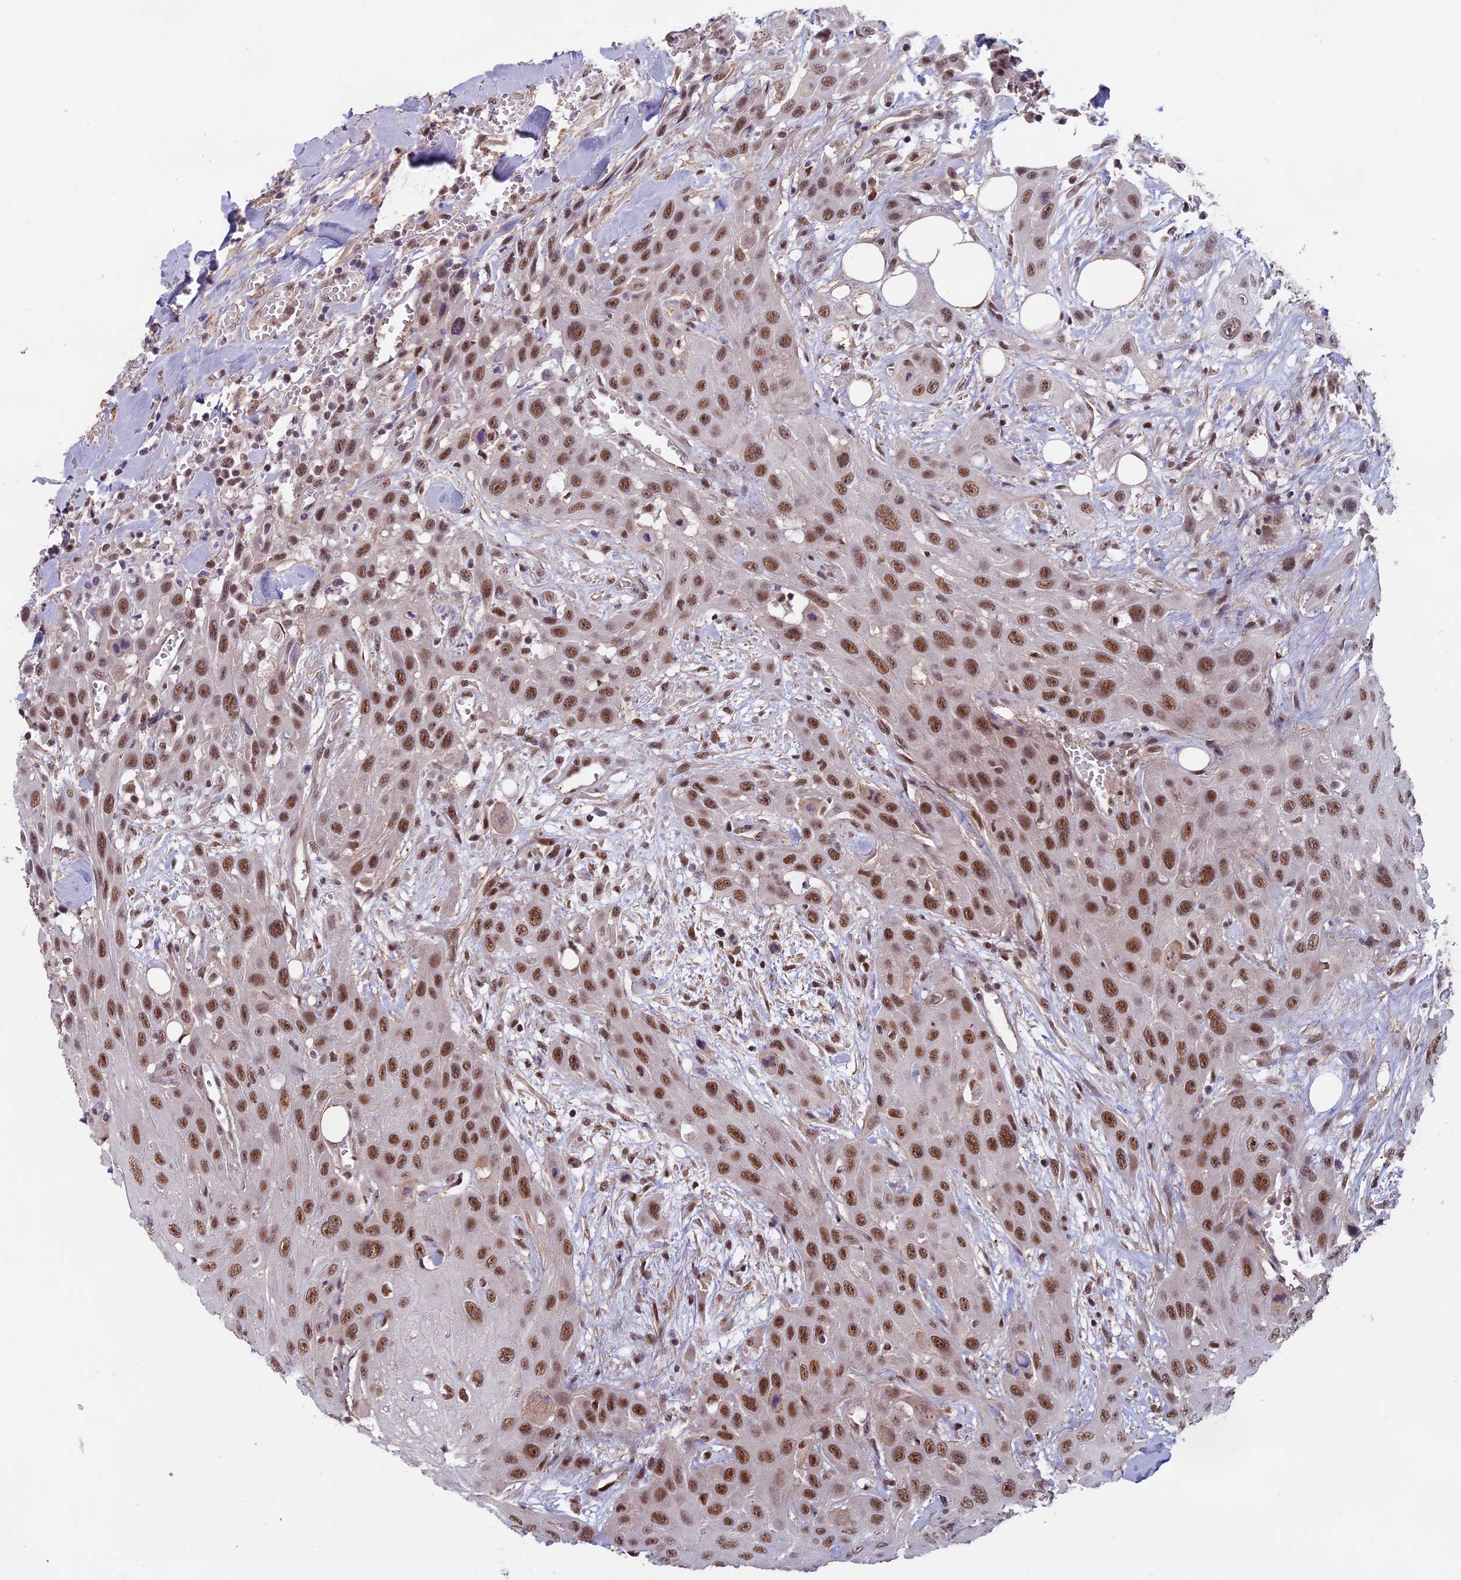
{"staining": {"intensity": "moderate", "quantity": ">75%", "location": "nuclear"}, "tissue": "head and neck cancer", "cell_type": "Tumor cells", "image_type": "cancer", "snomed": [{"axis": "morphology", "description": "Squamous cell carcinoma, NOS"}, {"axis": "topography", "description": "Head-Neck"}], "caption": "IHC staining of head and neck squamous cell carcinoma, which shows medium levels of moderate nuclear expression in about >75% of tumor cells indicating moderate nuclear protein expression. The staining was performed using DAB (3,3'-diaminobenzidine) (brown) for protein detection and nuclei were counterstained in hematoxylin (blue).", "gene": "MORF4L1", "patient": {"sex": "male", "age": 81}}